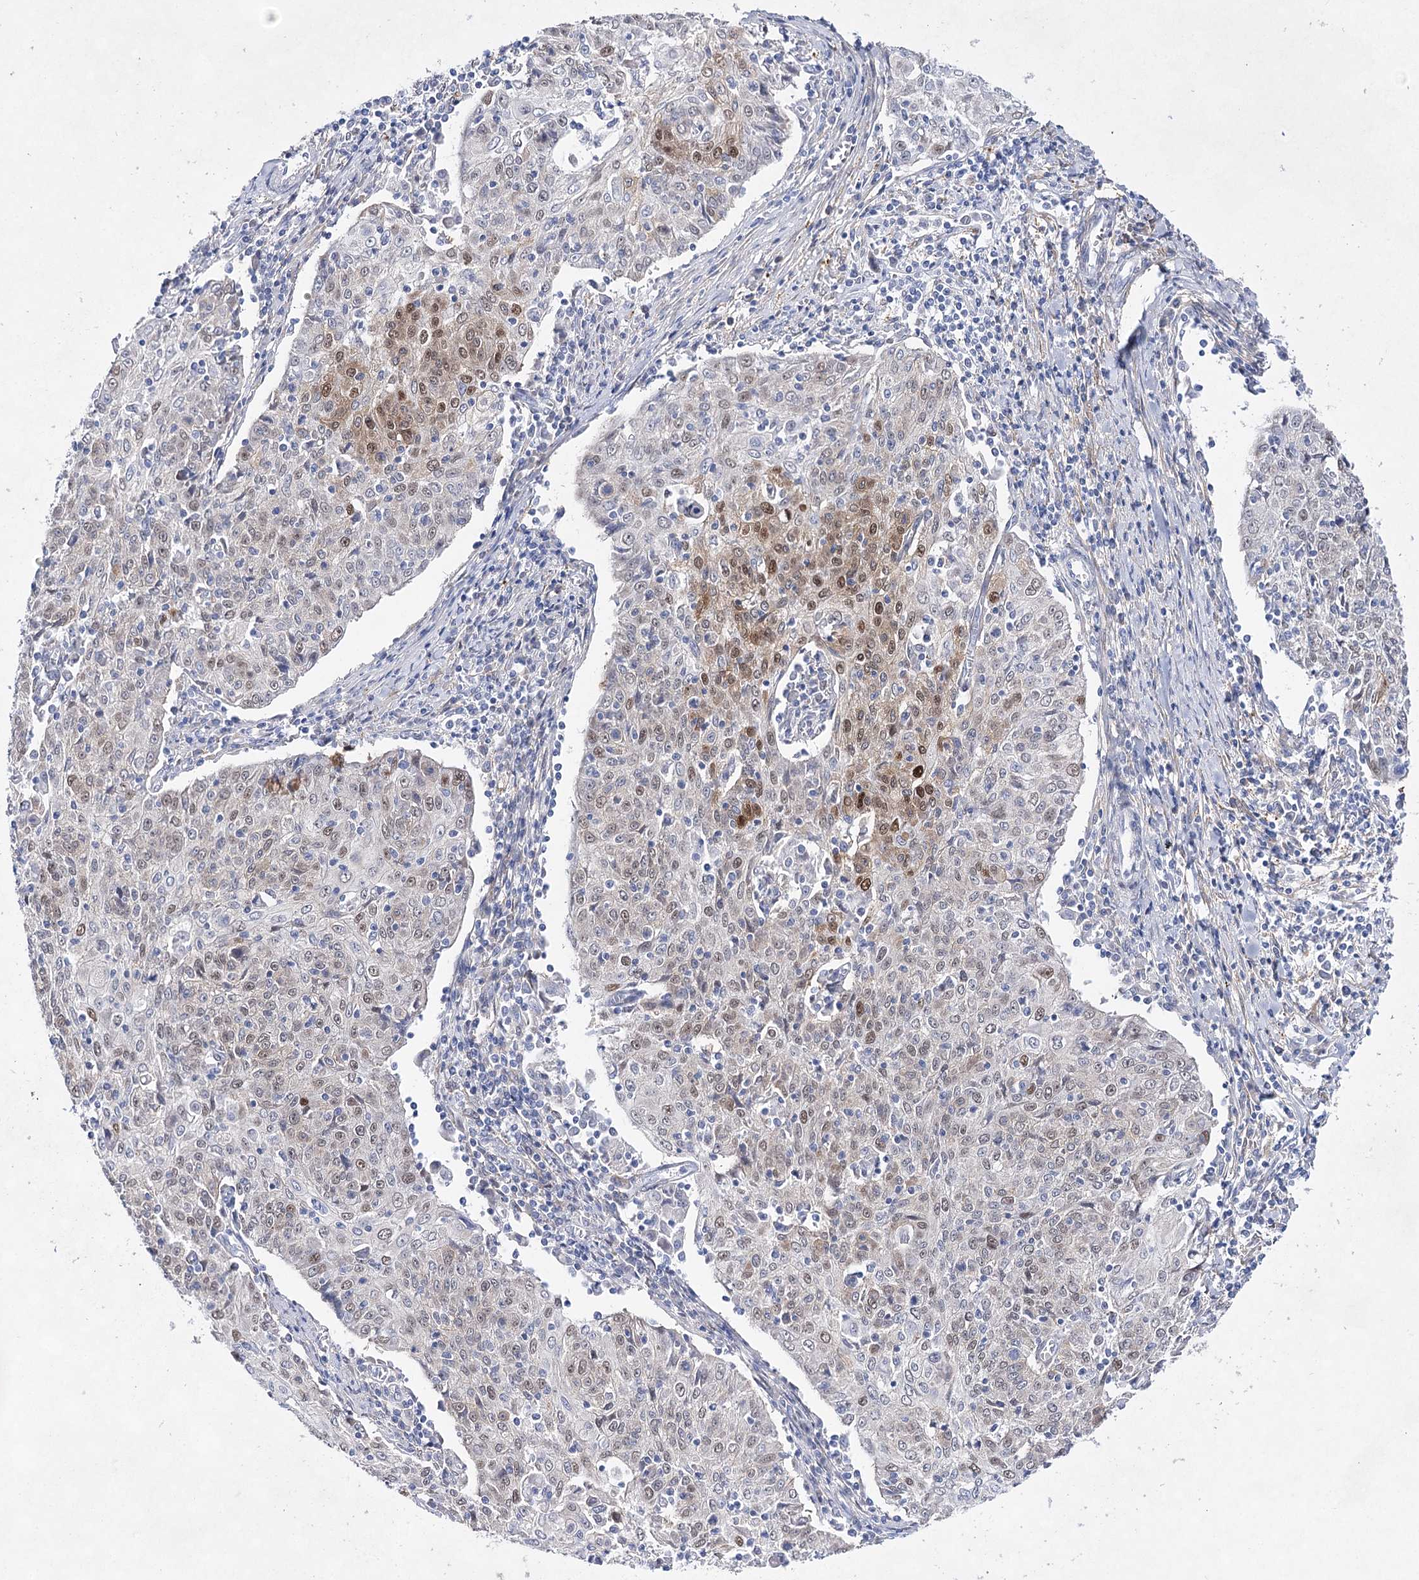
{"staining": {"intensity": "moderate", "quantity": "<25%", "location": "nuclear"}, "tissue": "cervical cancer", "cell_type": "Tumor cells", "image_type": "cancer", "snomed": [{"axis": "morphology", "description": "Squamous cell carcinoma, NOS"}, {"axis": "topography", "description": "Cervix"}], "caption": "Brown immunohistochemical staining in squamous cell carcinoma (cervical) displays moderate nuclear expression in about <25% of tumor cells. (Stains: DAB in brown, nuclei in blue, Microscopy: brightfield microscopy at high magnification).", "gene": "UGDH", "patient": {"sex": "female", "age": 48}}